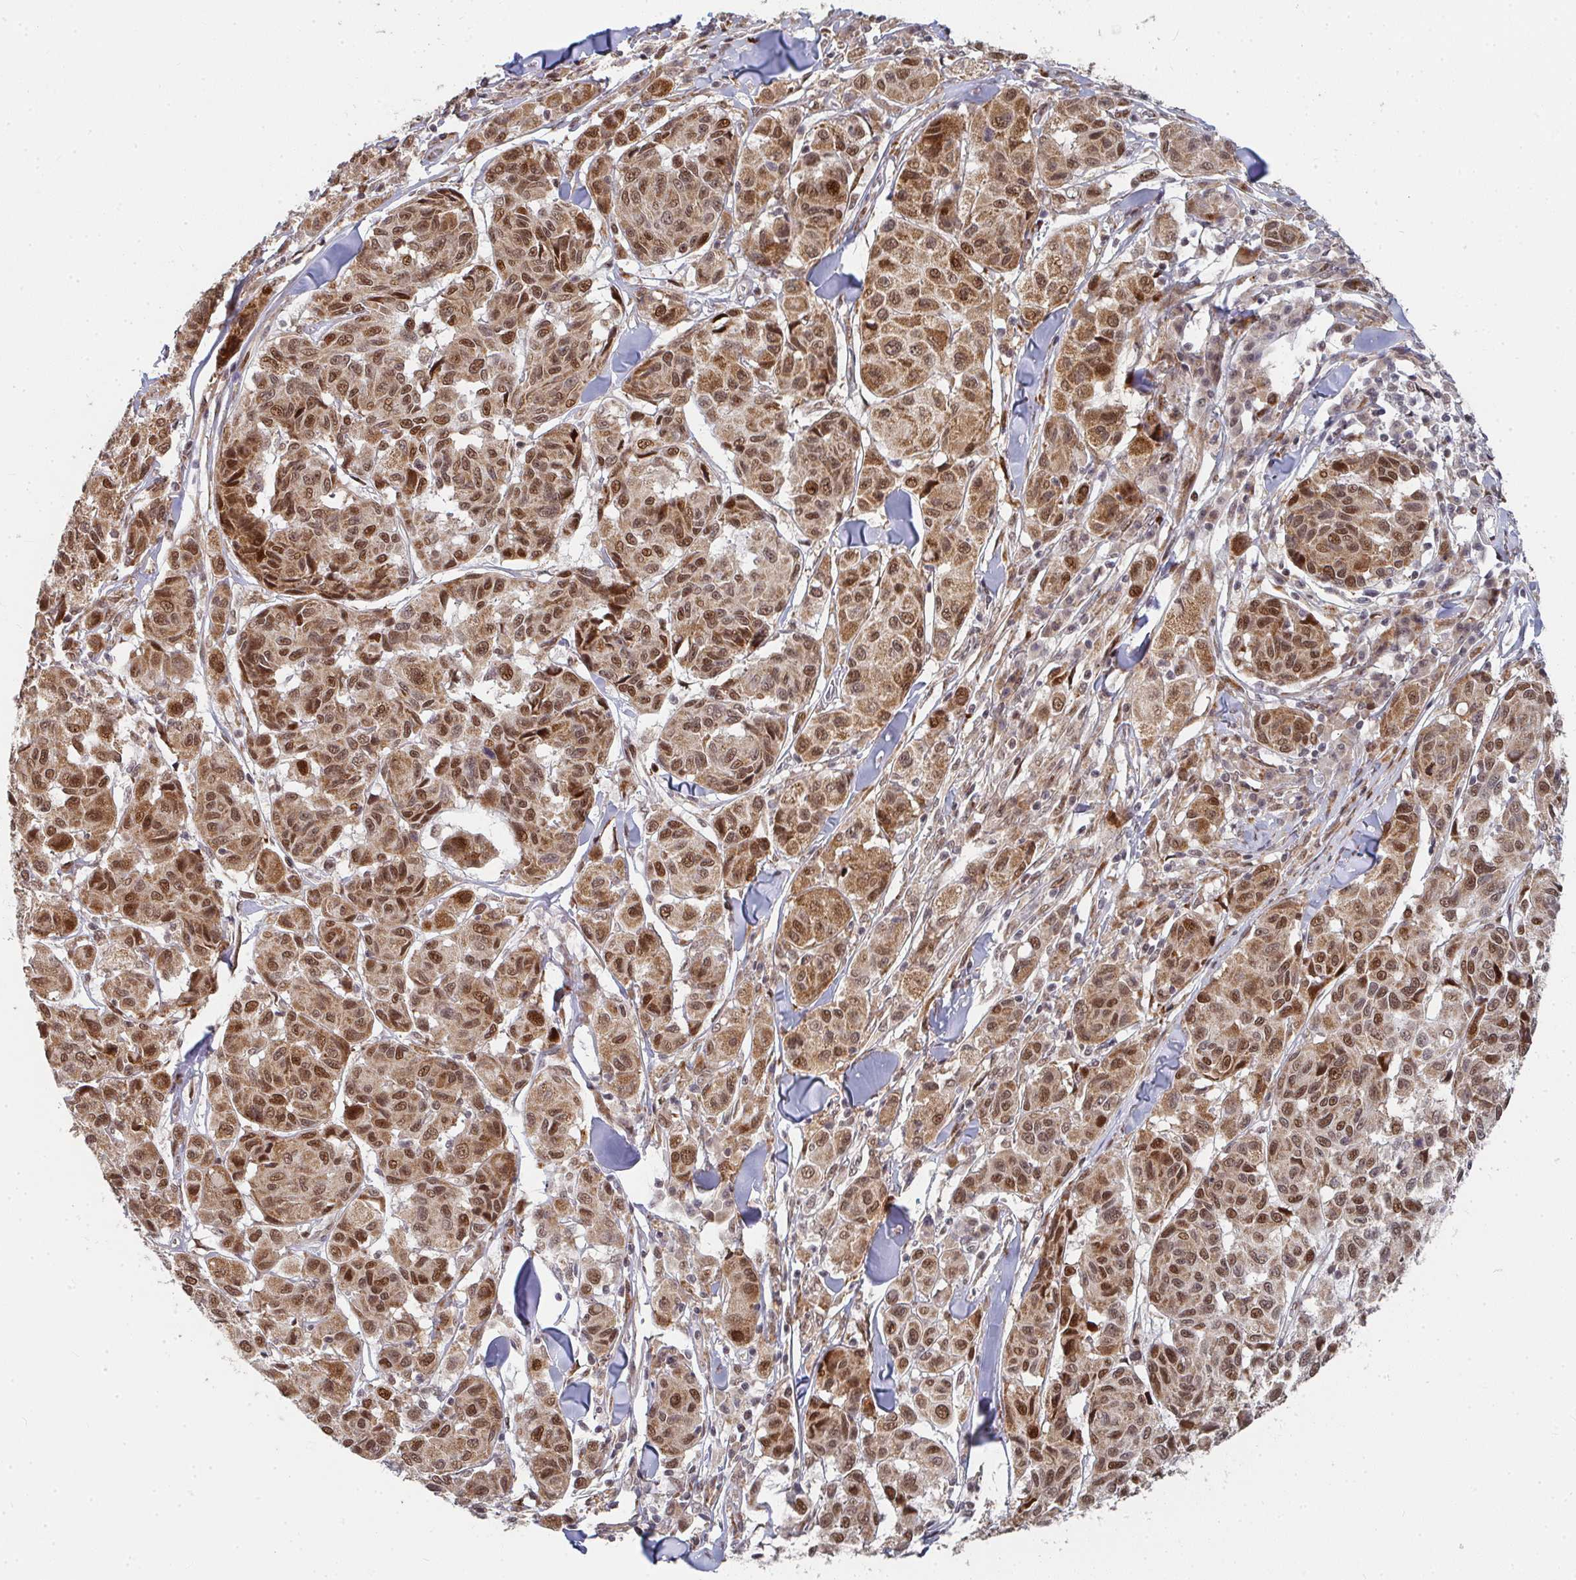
{"staining": {"intensity": "moderate", "quantity": ">75%", "location": "cytoplasmic/membranous,nuclear"}, "tissue": "melanoma", "cell_type": "Tumor cells", "image_type": "cancer", "snomed": [{"axis": "morphology", "description": "Malignant melanoma, NOS"}, {"axis": "topography", "description": "Skin"}], "caption": "Immunohistochemistry (IHC) (DAB (3,3'-diaminobenzidine)) staining of melanoma shows moderate cytoplasmic/membranous and nuclear protein positivity in approximately >75% of tumor cells. (IHC, brightfield microscopy, high magnification).", "gene": "RBBP5", "patient": {"sex": "female", "age": 66}}